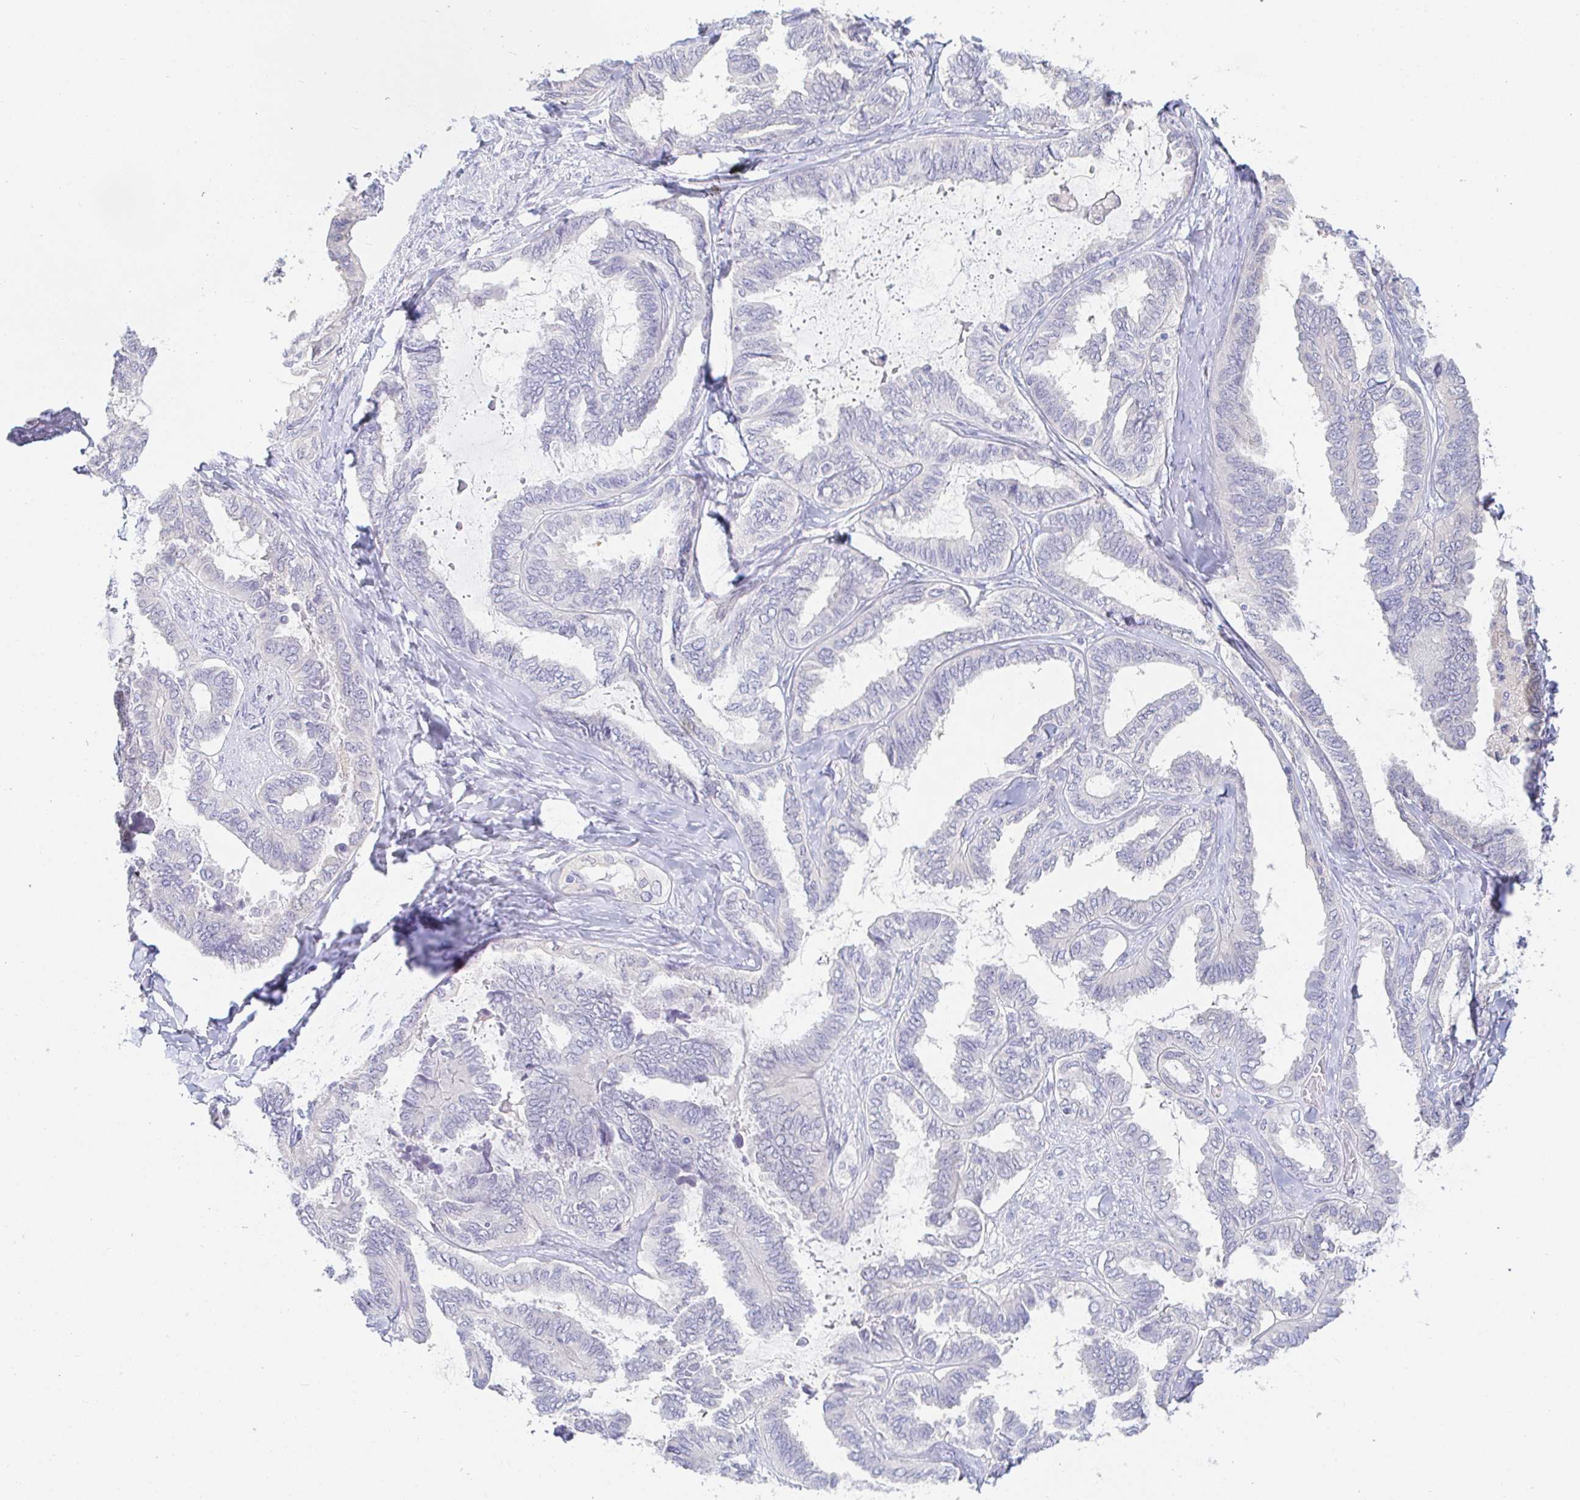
{"staining": {"intensity": "negative", "quantity": "none", "location": "none"}, "tissue": "ovarian cancer", "cell_type": "Tumor cells", "image_type": "cancer", "snomed": [{"axis": "morphology", "description": "Carcinoma, endometroid"}, {"axis": "topography", "description": "Ovary"}], "caption": "Human endometroid carcinoma (ovarian) stained for a protein using immunohistochemistry (IHC) exhibits no positivity in tumor cells.", "gene": "PDE6B", "patient": {"sex": "female", "age": 70}}